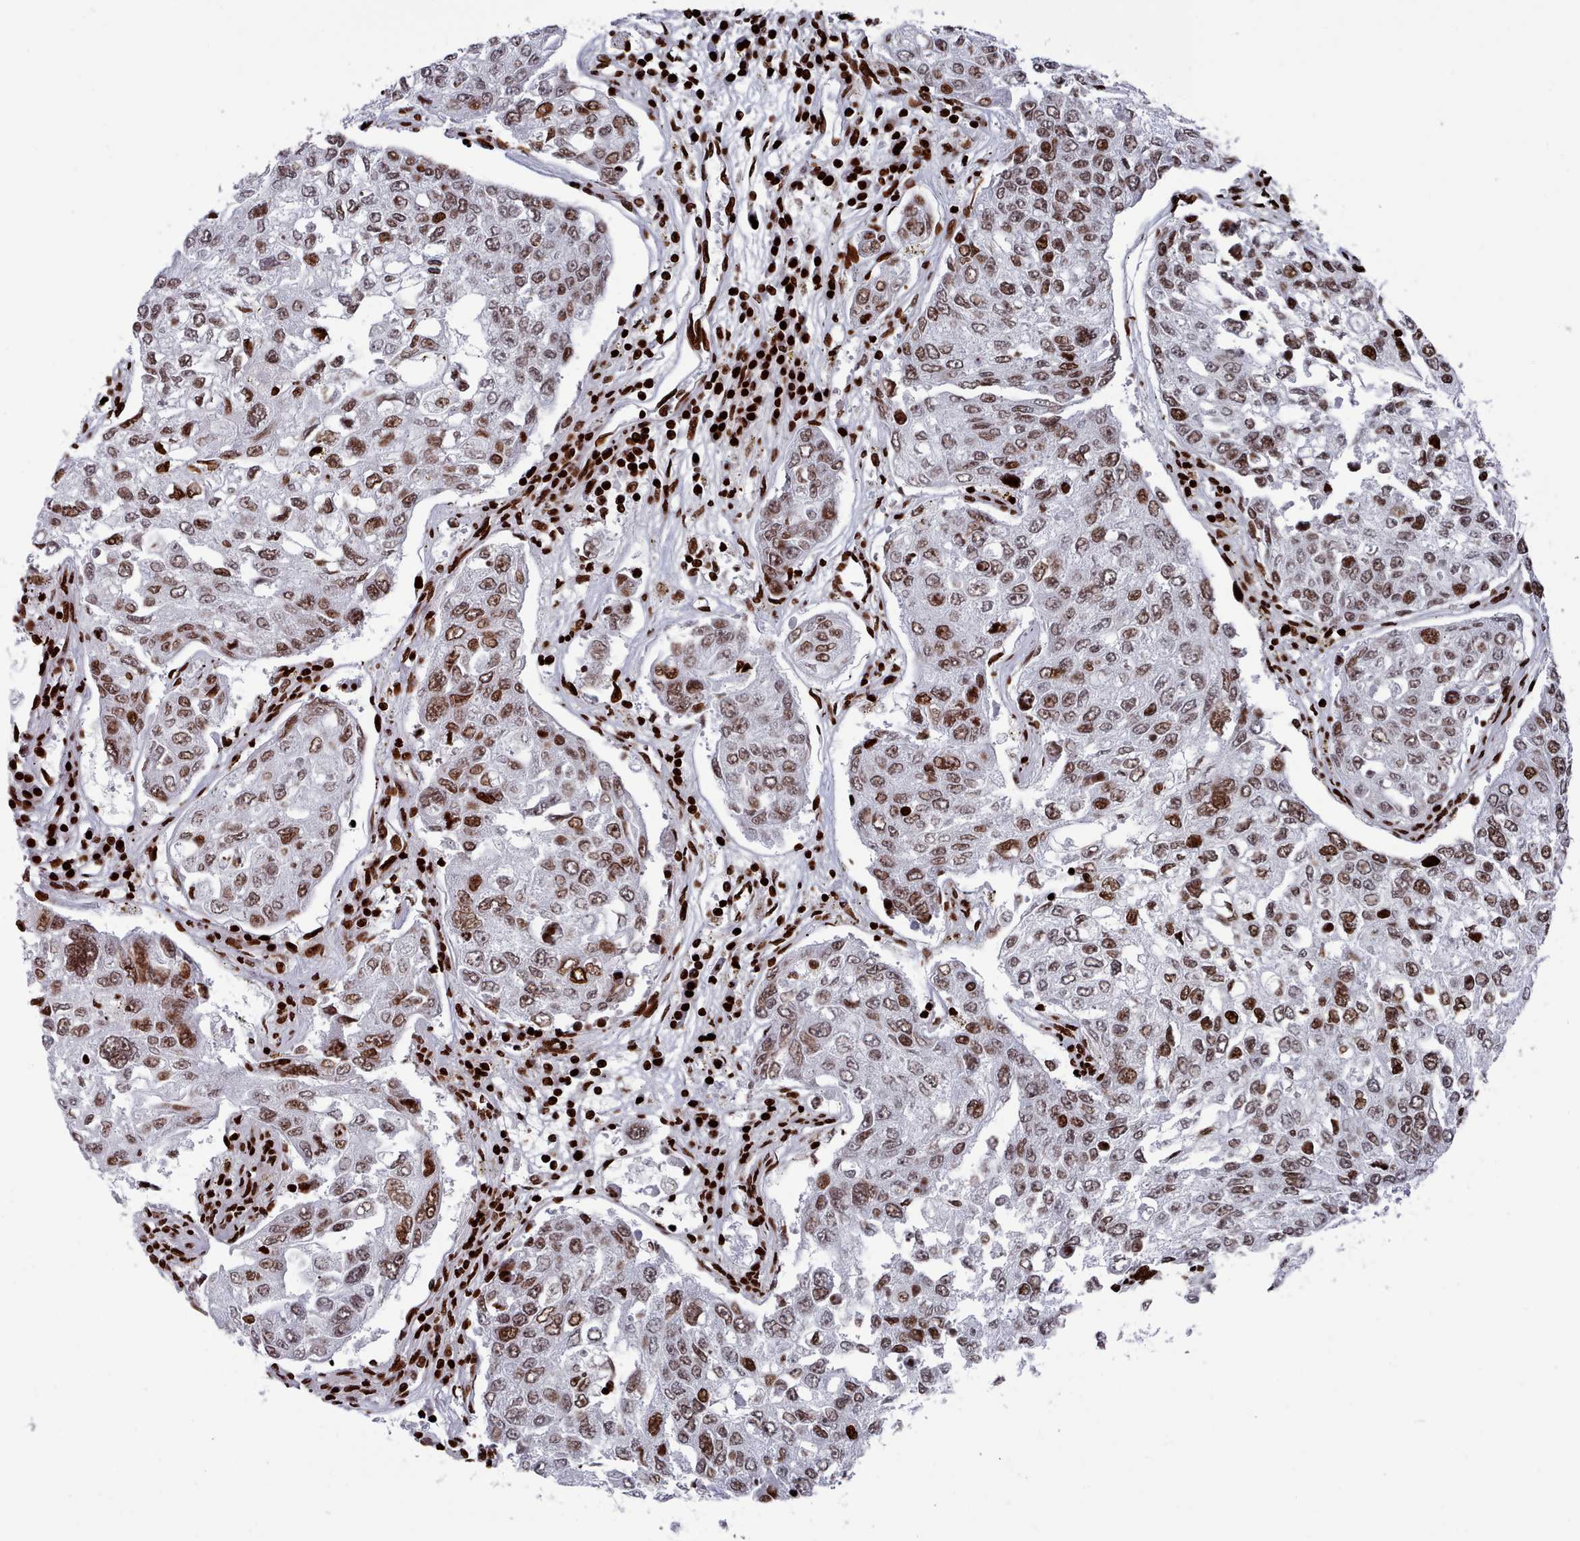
{"staining": {"intensity": "moderate", "quantity": ">75%", "location": "nuclear"}, "tissue": "urothelial cancer", "cell_type": "Tumor cells", "image_type": "cancer", "snomed": [{"axis": "morphology", "description": "Urothelial carcinoma, High grade"}, {"axis": "topography", "description": "Lymph node"}, {"axis": "topography", "description": "Urinary bladder"}], "caption": "Approximately >75% of tumor cells in human urothelial cancer display moderate nuclear protein staining as visualized by brown immunohistochemical staining.", "gene": "PCDHB12", "patient": {"sex": "male", "age": 51}}